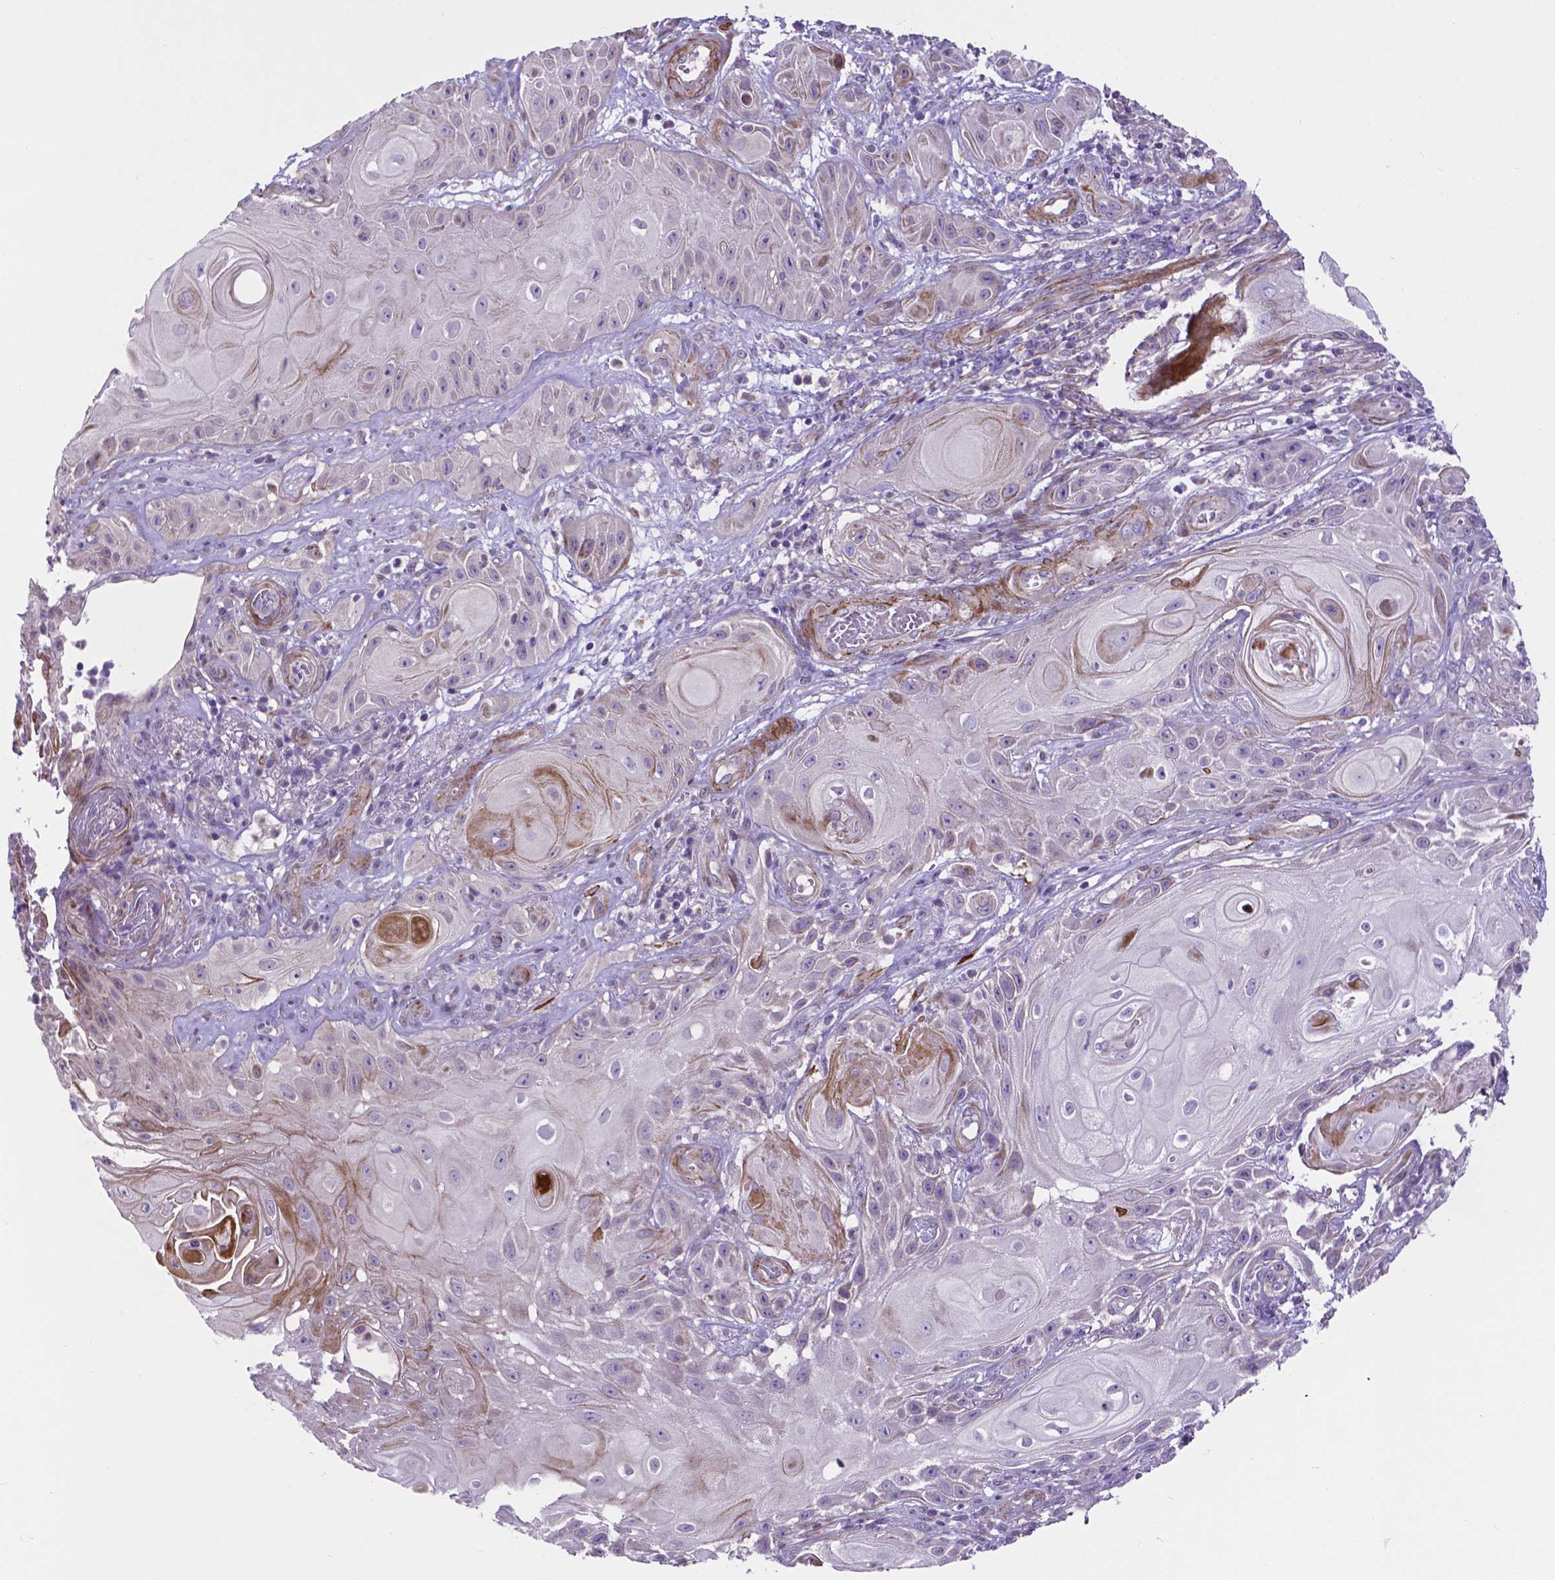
{"staining": {"intensity": "negative", "quantity": "none", "location": "none"}, "tissue": "skin cancer", "cell_type": "Tumor cells", "image_type": "cancer", "snomed": [{"axis": "morphology", "description": "Squamous cell carcinoma, NOS"}, {"axis": "topography", "description": "Skin"}], "caption": "This is an immunohistochemistry micrograph of squamous cell carcinoma (skin). There is no positivity in tumor cells.", "gene": "PFKFB4", "patient": {"sex": "male", "age": 62}}